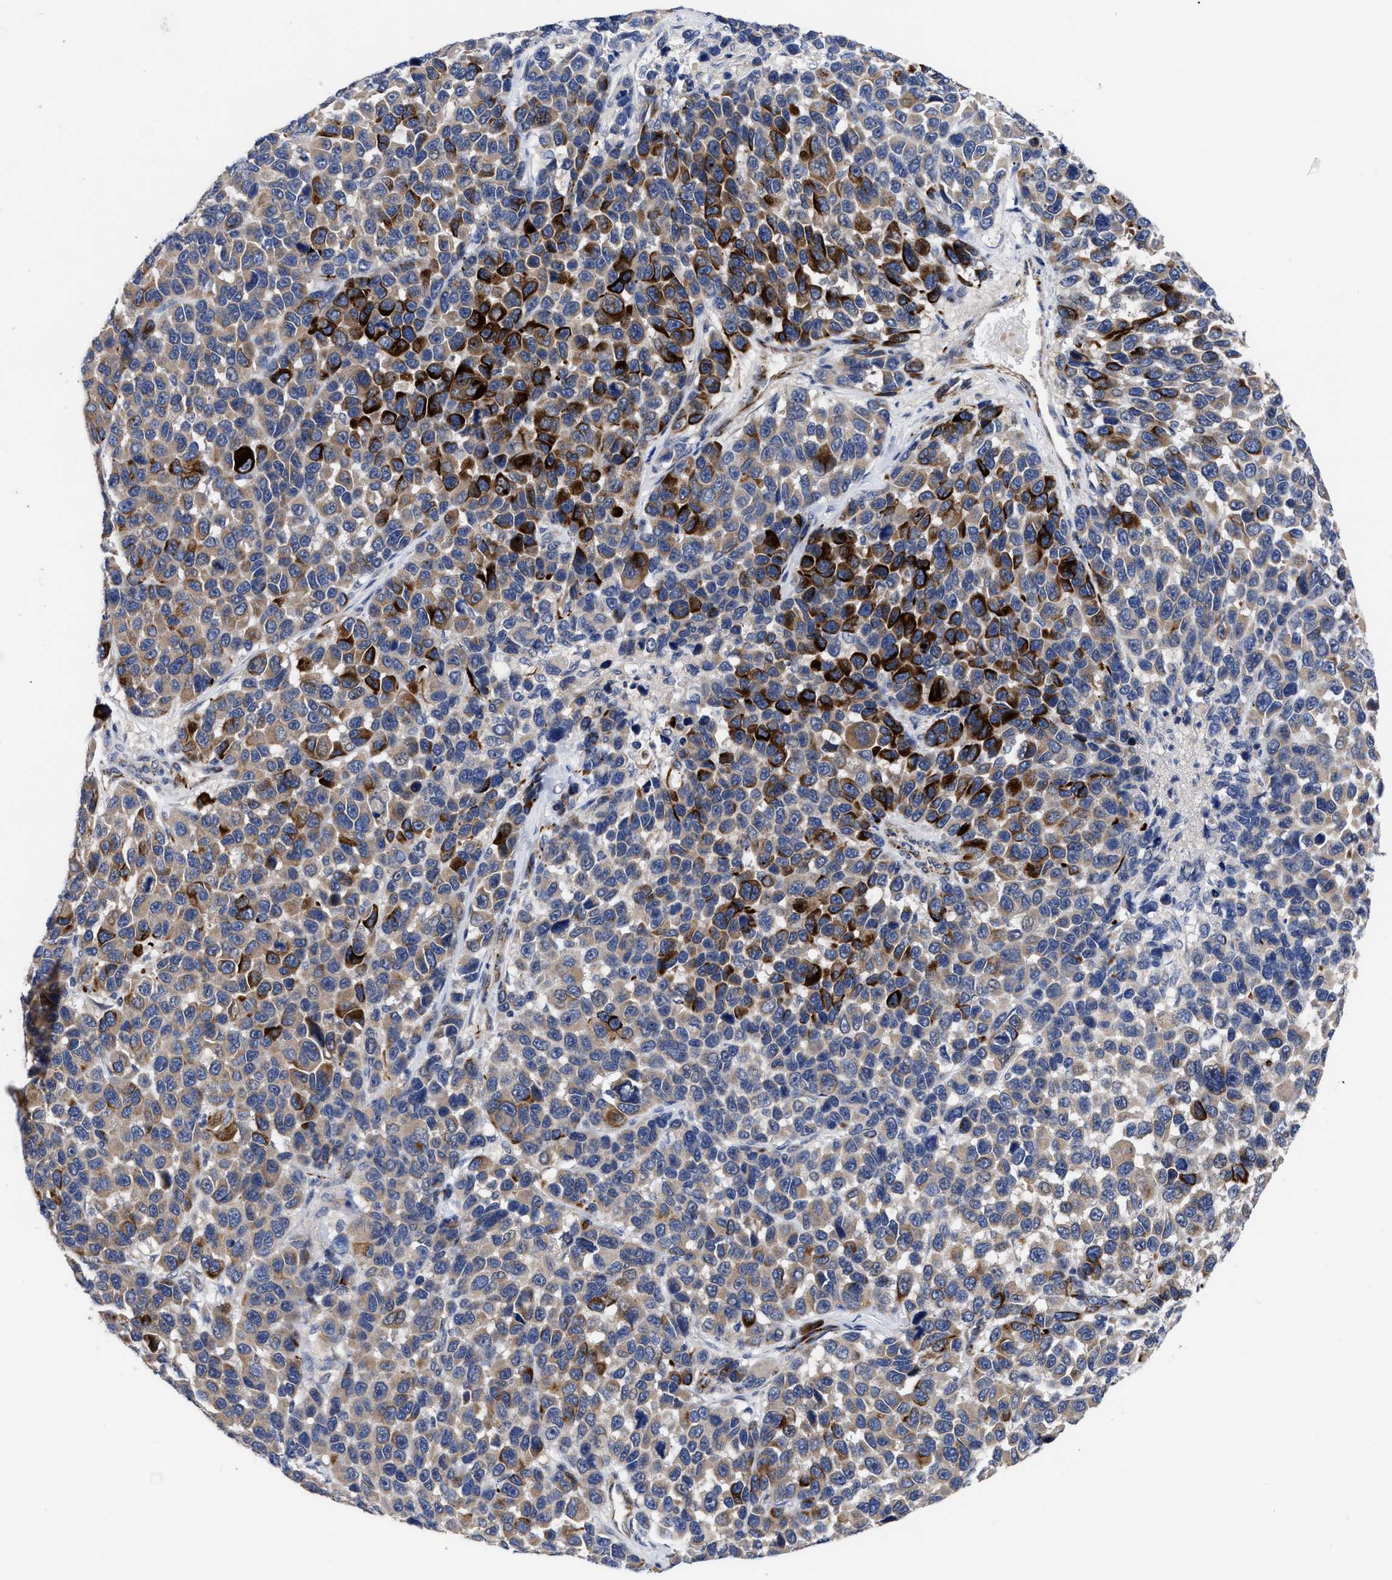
{"staining": {"intensity": "weak", "quantity": "25%-75%", "location": "cytoplasmic/membranous"}, "tissue": "melanoma", "cell_type": "Tumor cells", "image_type": "cancer", "snomed": [{"axis": "morphology", "description": "Malignant melanoma, NOS"}, {"axis": "topography", "description": "Skin"}], "caption": "Weak cytoplasmic/membranous protein expression is appreciated in approximately 25%-75% of tumor cells in malignant melanoma.", "gene": "CCN5", "patient": {"sex": "male", "age": 53}}